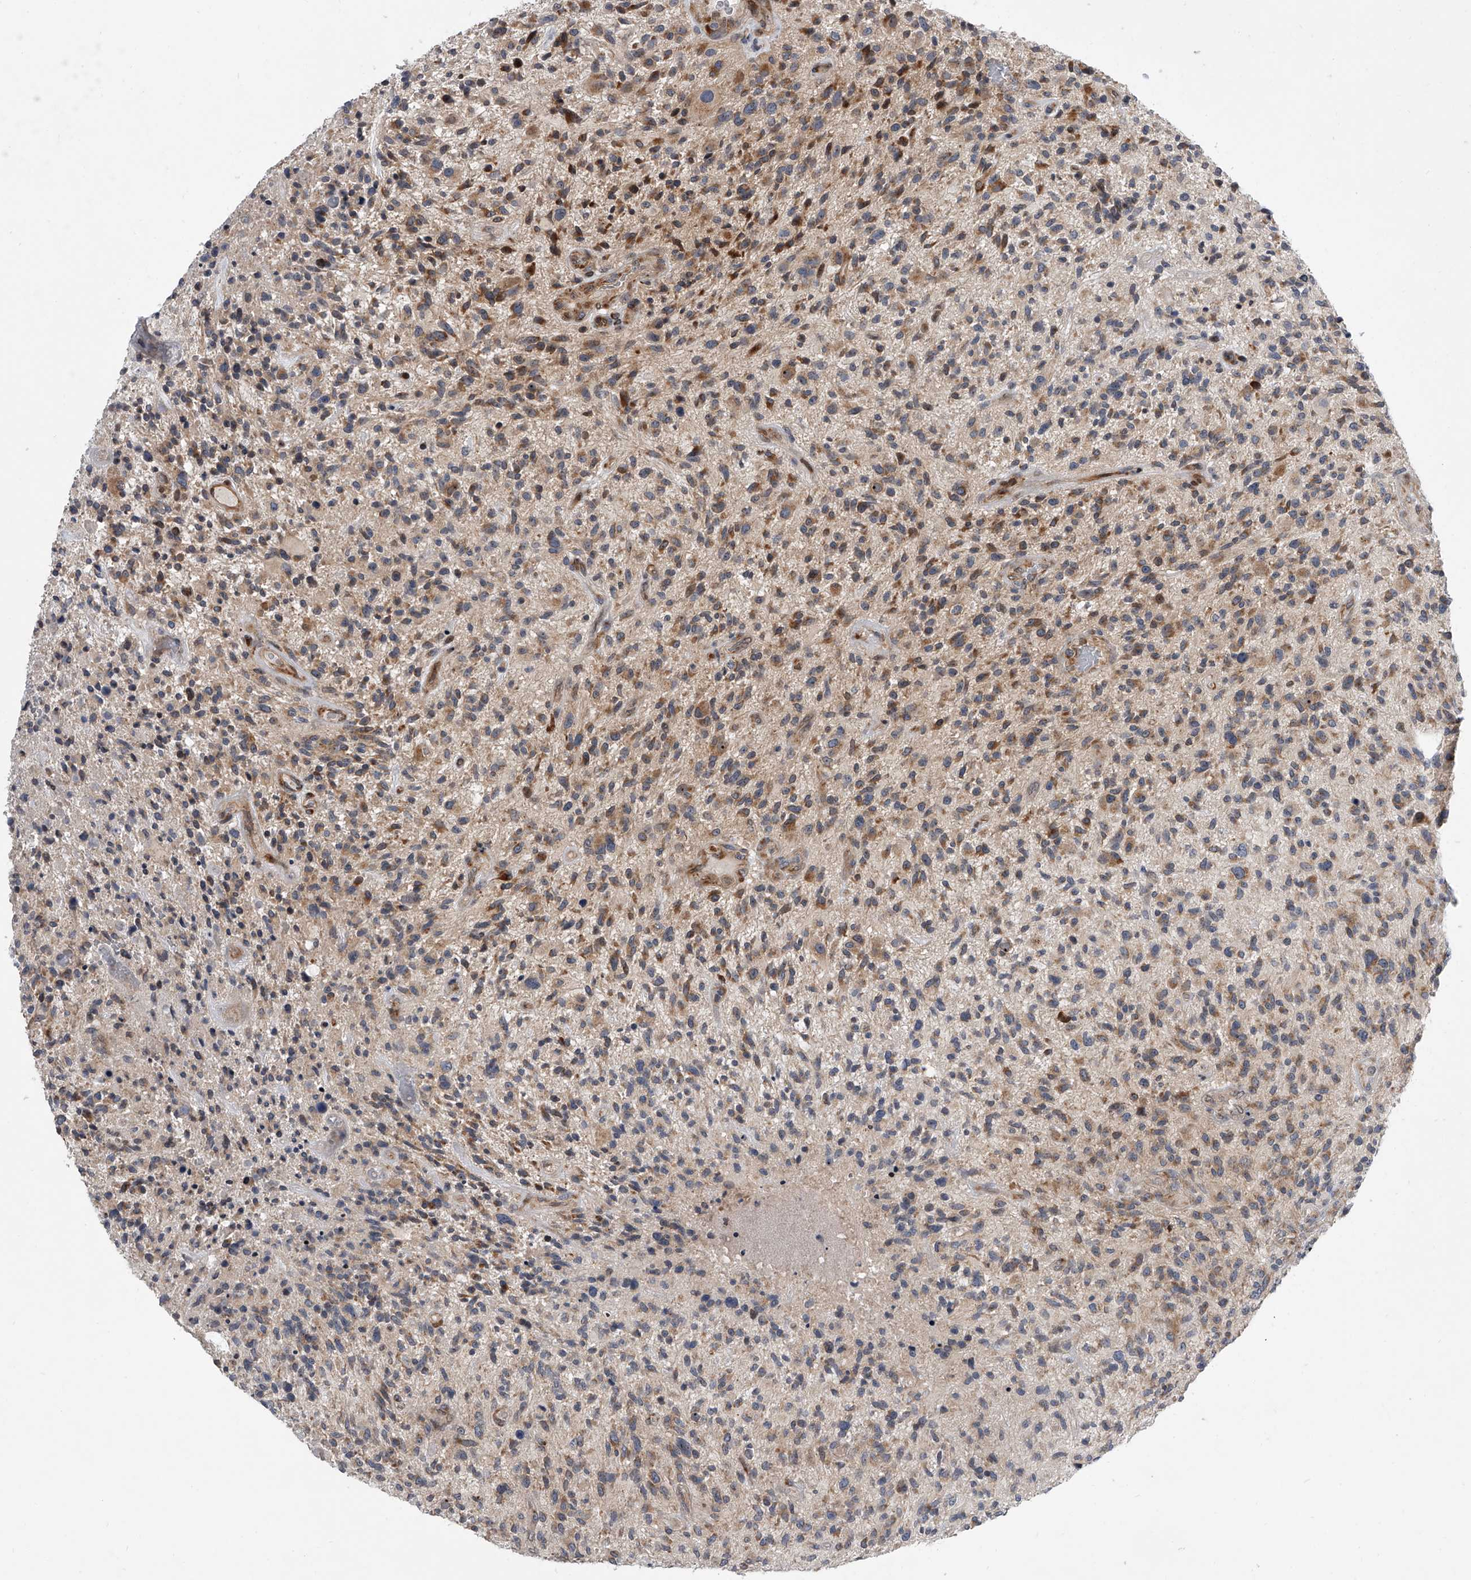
{"staining": {"intensity": "weak", "quantity": ">75%", "location": "cytoplasmic/membranous"}, "tissue": "glioma", "cell_type": "Tumor cells", "image_type": "cancer", "snomed": [{"axis": "morphology", "description": "Glioma, malignant, High grade"}, {"axis": "topography", "description": "Brain"}], "caption": "Tumor cells show weak cytoplasmic/membranous positivity in approximately >75% of cells in glioma.", "gene": "DLGAP2", "patient": {"sex": "male", "age": 47}}